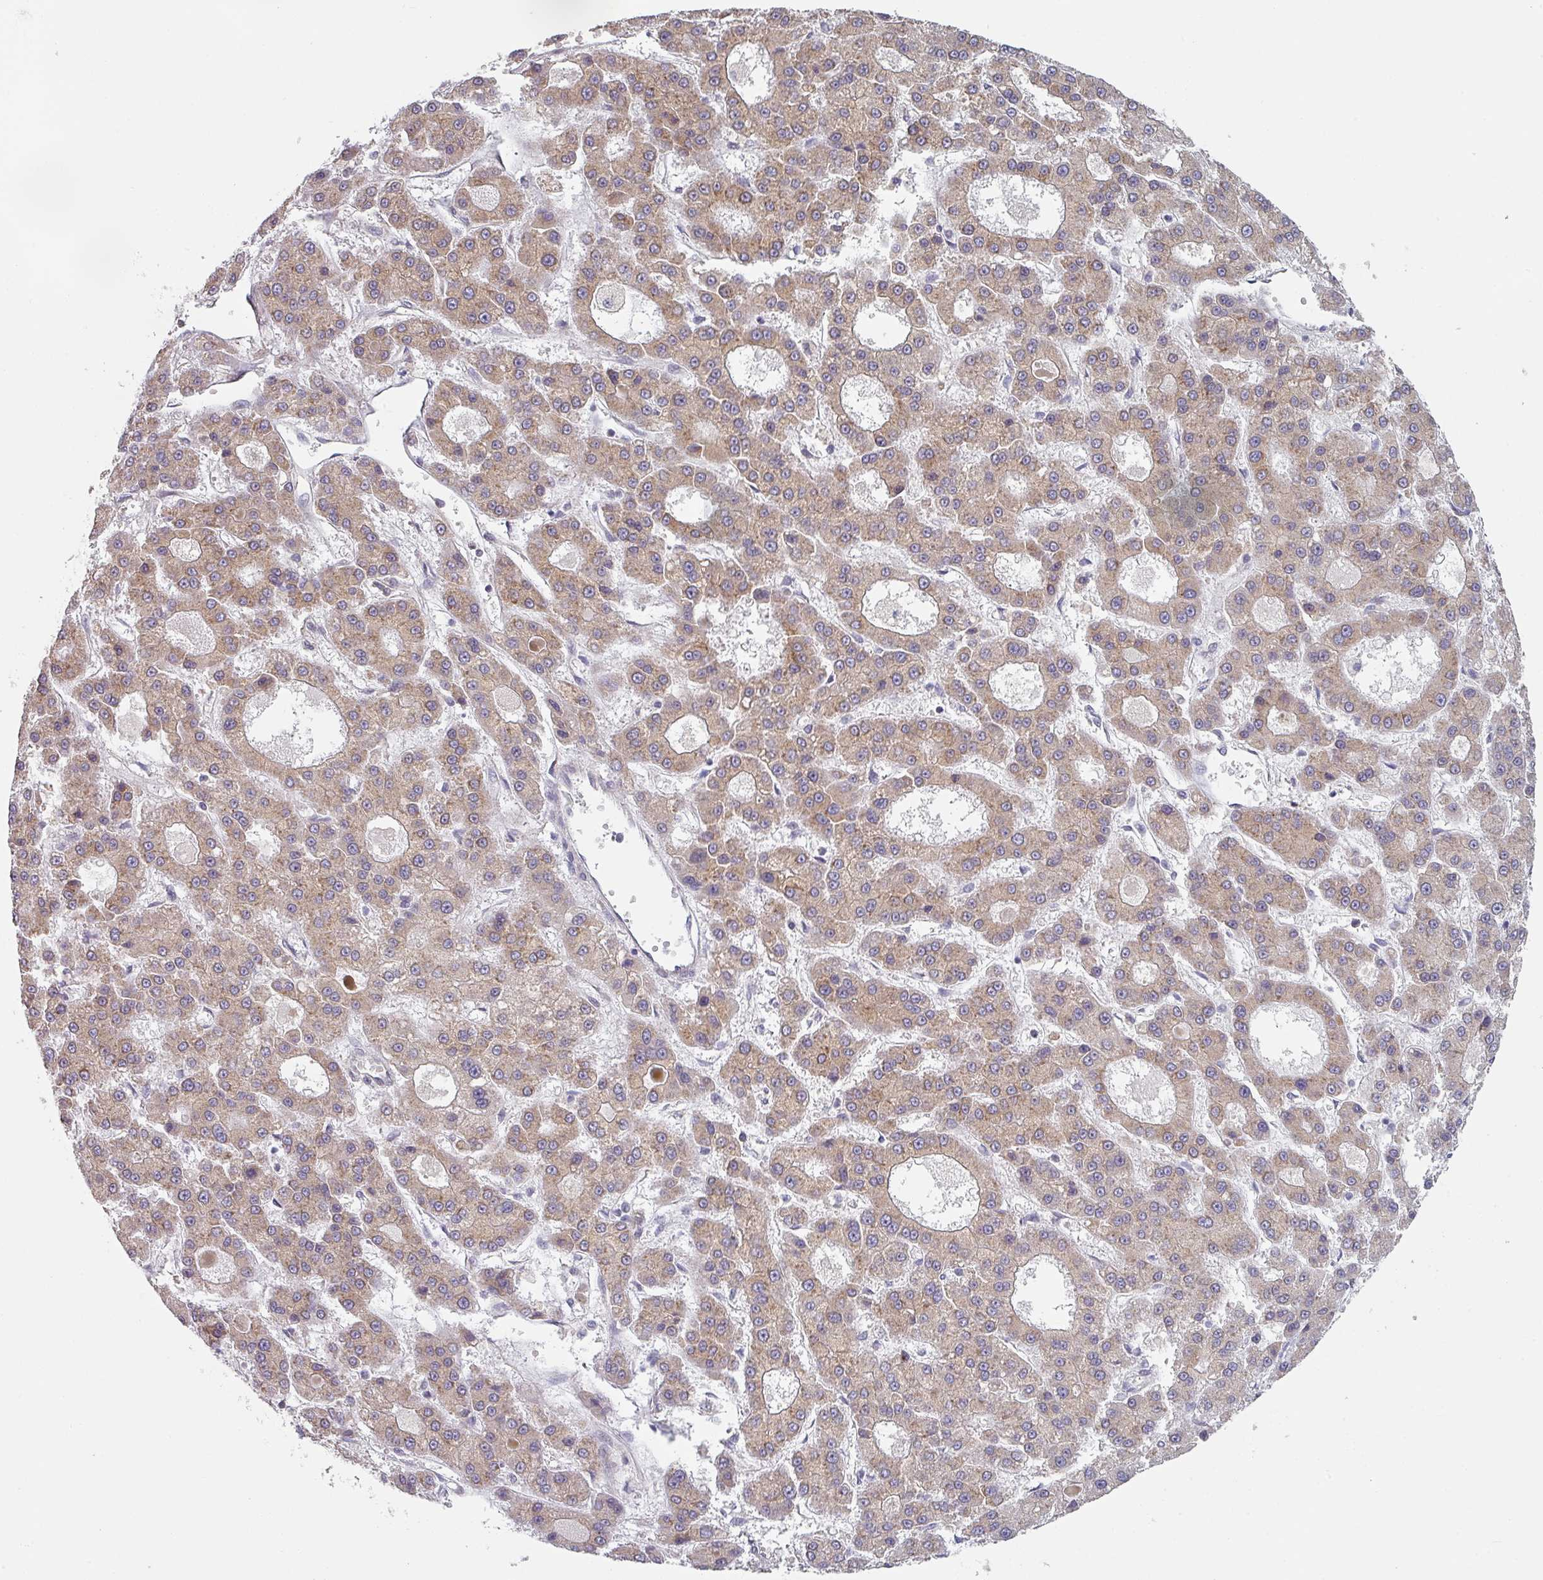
{"staining": {"intensity": "moderate", "quantity": ">75%", "location": "cytoplasmic/membranous"}, "tissue": "liver cancer", "cell_type": "Tumor cells", "image_type": "cancer", "snomed": [{"axis": "morphology", "description": "Carcinoma, Hepatocellular, NOS"}, {"axis": "topography", "description": "Liver"}], "caption": "This image reveals liver cancer (hepatocellular carcinoma) stained with IHC to label a protein in brown. The cytoplasmic/membranous of tumor cells show moderate positivity for the protein. Nuclei are counter-stained blue.", "gene": "TAPT1", "patient": {"sex": "male", "age": 70}}